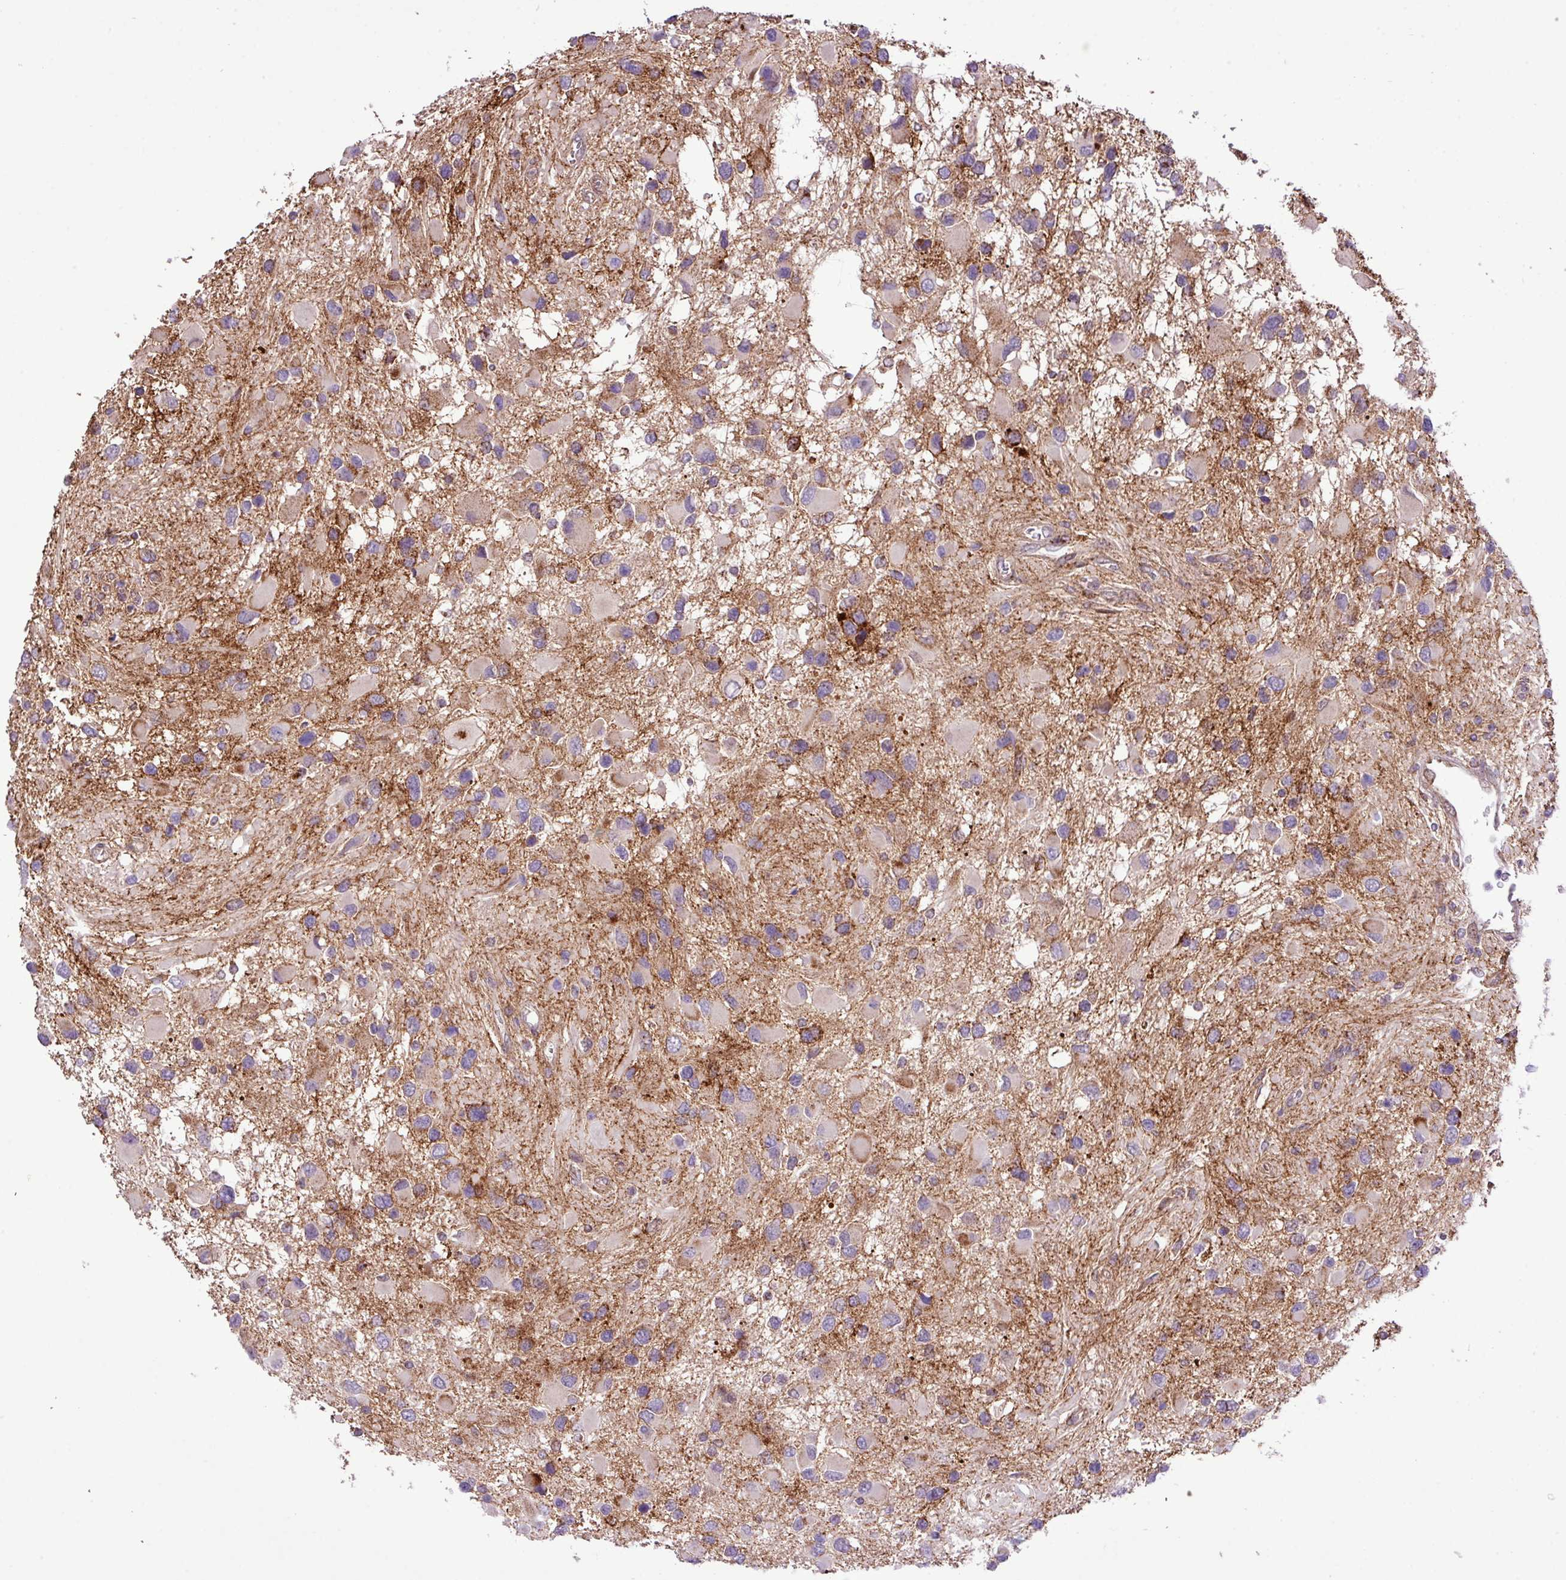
{"staining": {"intensity": "negative", "quantity": "none", "location": "none"}, "tissue": "glioma", "cell_type": "Tumor cells", "image_type": "cancer", "snomed": [{"axis": "morphology", "description": "Glioma, malignant, High grade"}, {"axis": "topography", "description": "Brain"}], "caption": "This is an IHC image of glioma. There is no expression in tumor cells.", "gene": "B3GNT9", "patient": {"sex": "male", "age": 53}}